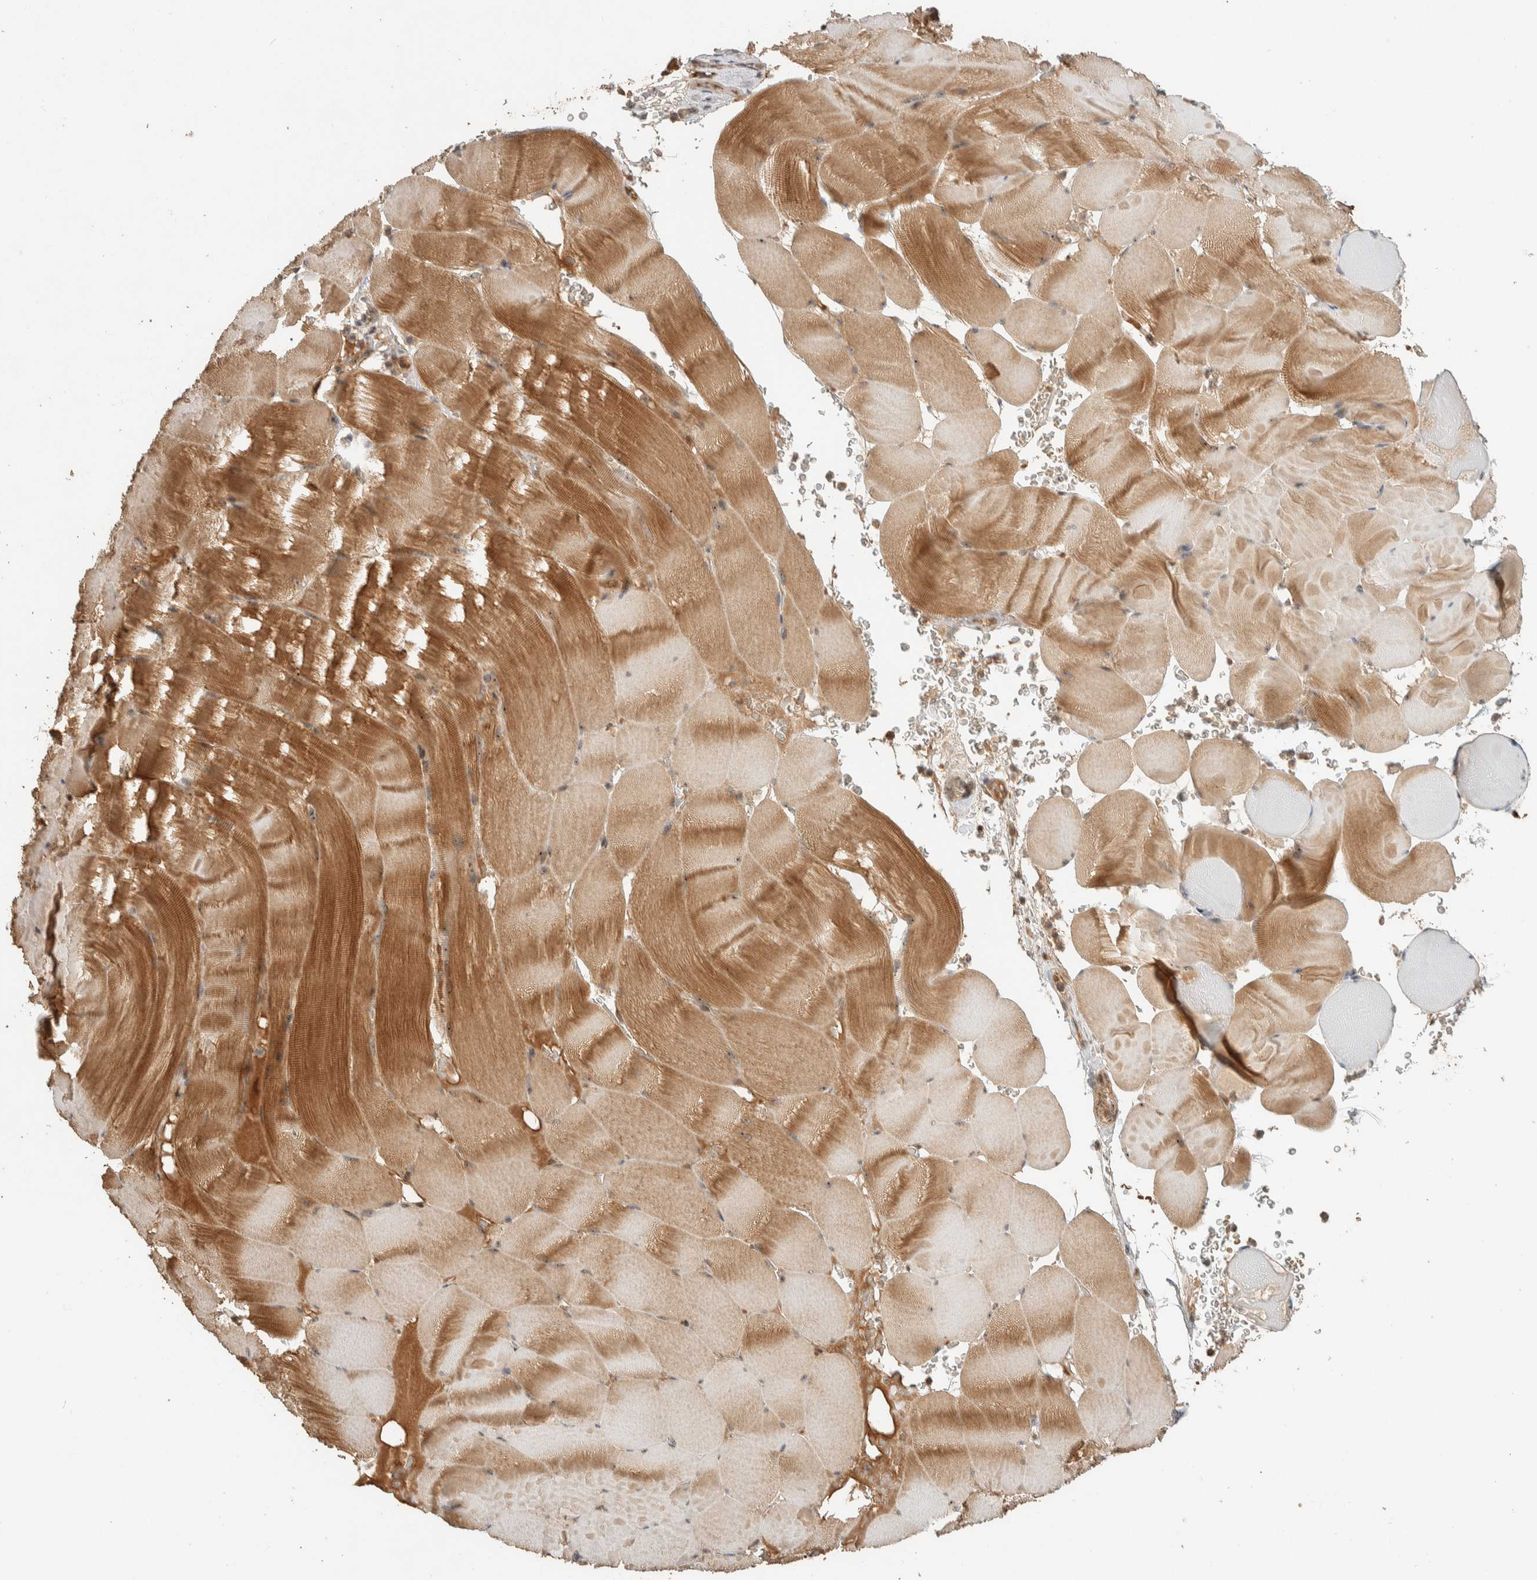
{"staining": {"intensity": "moderate", "quantity": ">75%", "location": "cytoplasmic/membranous"}, "tissue": "skeletal muscle", "cell_type": "Myocytes", "image_type": "normal", "snomed": [{"axis": "morphology", "description": "Normal tissue, NOS"}, {"axis": "topography", "description": "Skeletal muscle"}], "caption": "Protein analysis of unremarkable skeletal muscle displays moderate cytoplasmic/membranous positivity in approximately >75% of myocytes. (DAB (3,3'-diaminobenzidine) IHC with brightfield microscopy, high magnification).", "gene": "ZBTB2", "patient": {"sex": "male", "age": 62}}